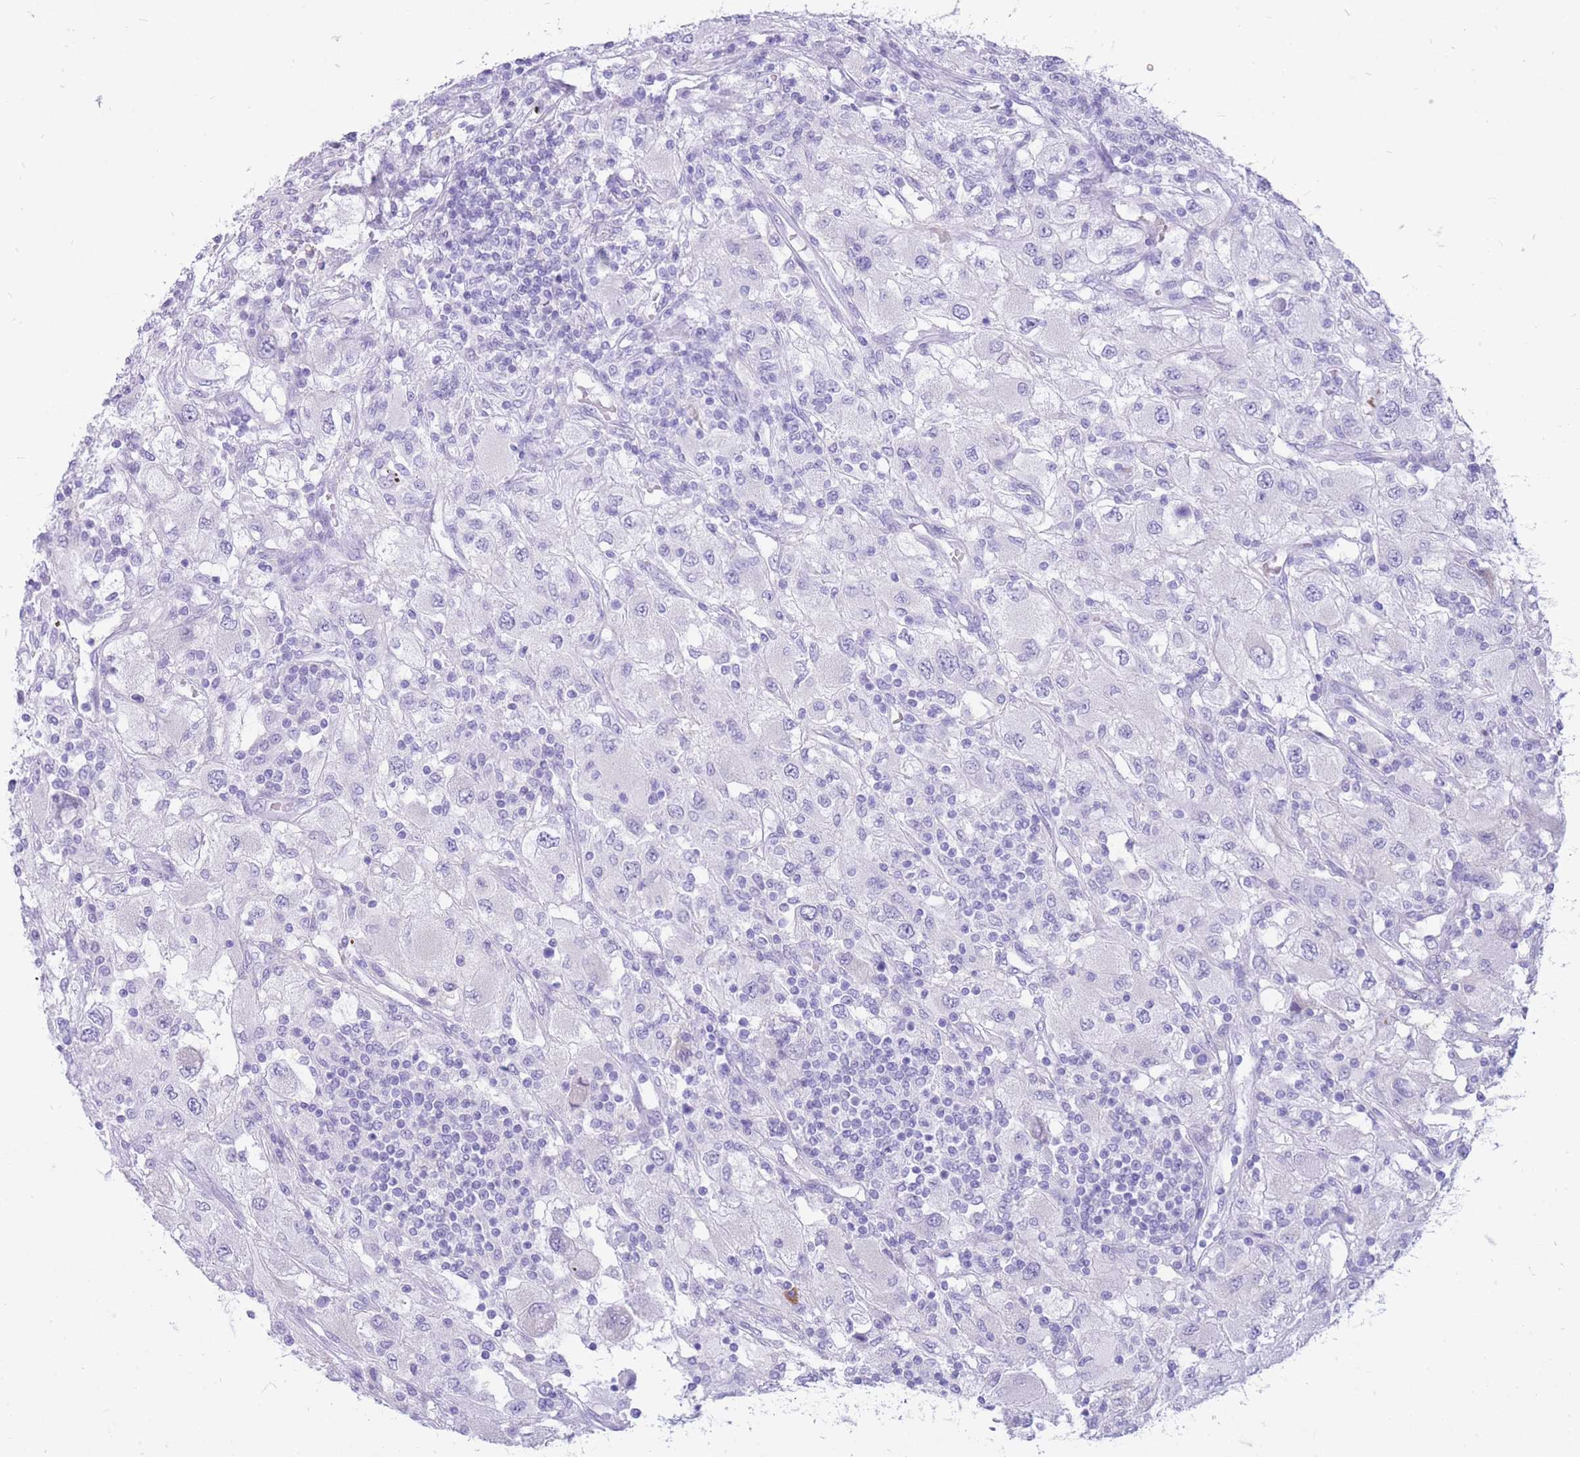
{"staining": {"intensity": "negative", "quantity": "none", "location": "none"}, "tissue": "renal cancer", "cell_type": "Tumor cells", "image_type": "cancer", "snomed": [{"axis": "morphology", "description": "Adenocarcinoma, NOS"}, {"axis": "topography", "description": "Kidney"}], "caption": "High power microscopy micrograph of an immunohistochemistry image of renal adenocarcinoma, revealing no significant staining in tumor cells. (DAB (3,3'-diaminobenzidine) immunohistochemistry (IHC) with hematoxylin counter stain).", "gene": "ZFP37", "patient": {"sex": "female", "age": 67}}